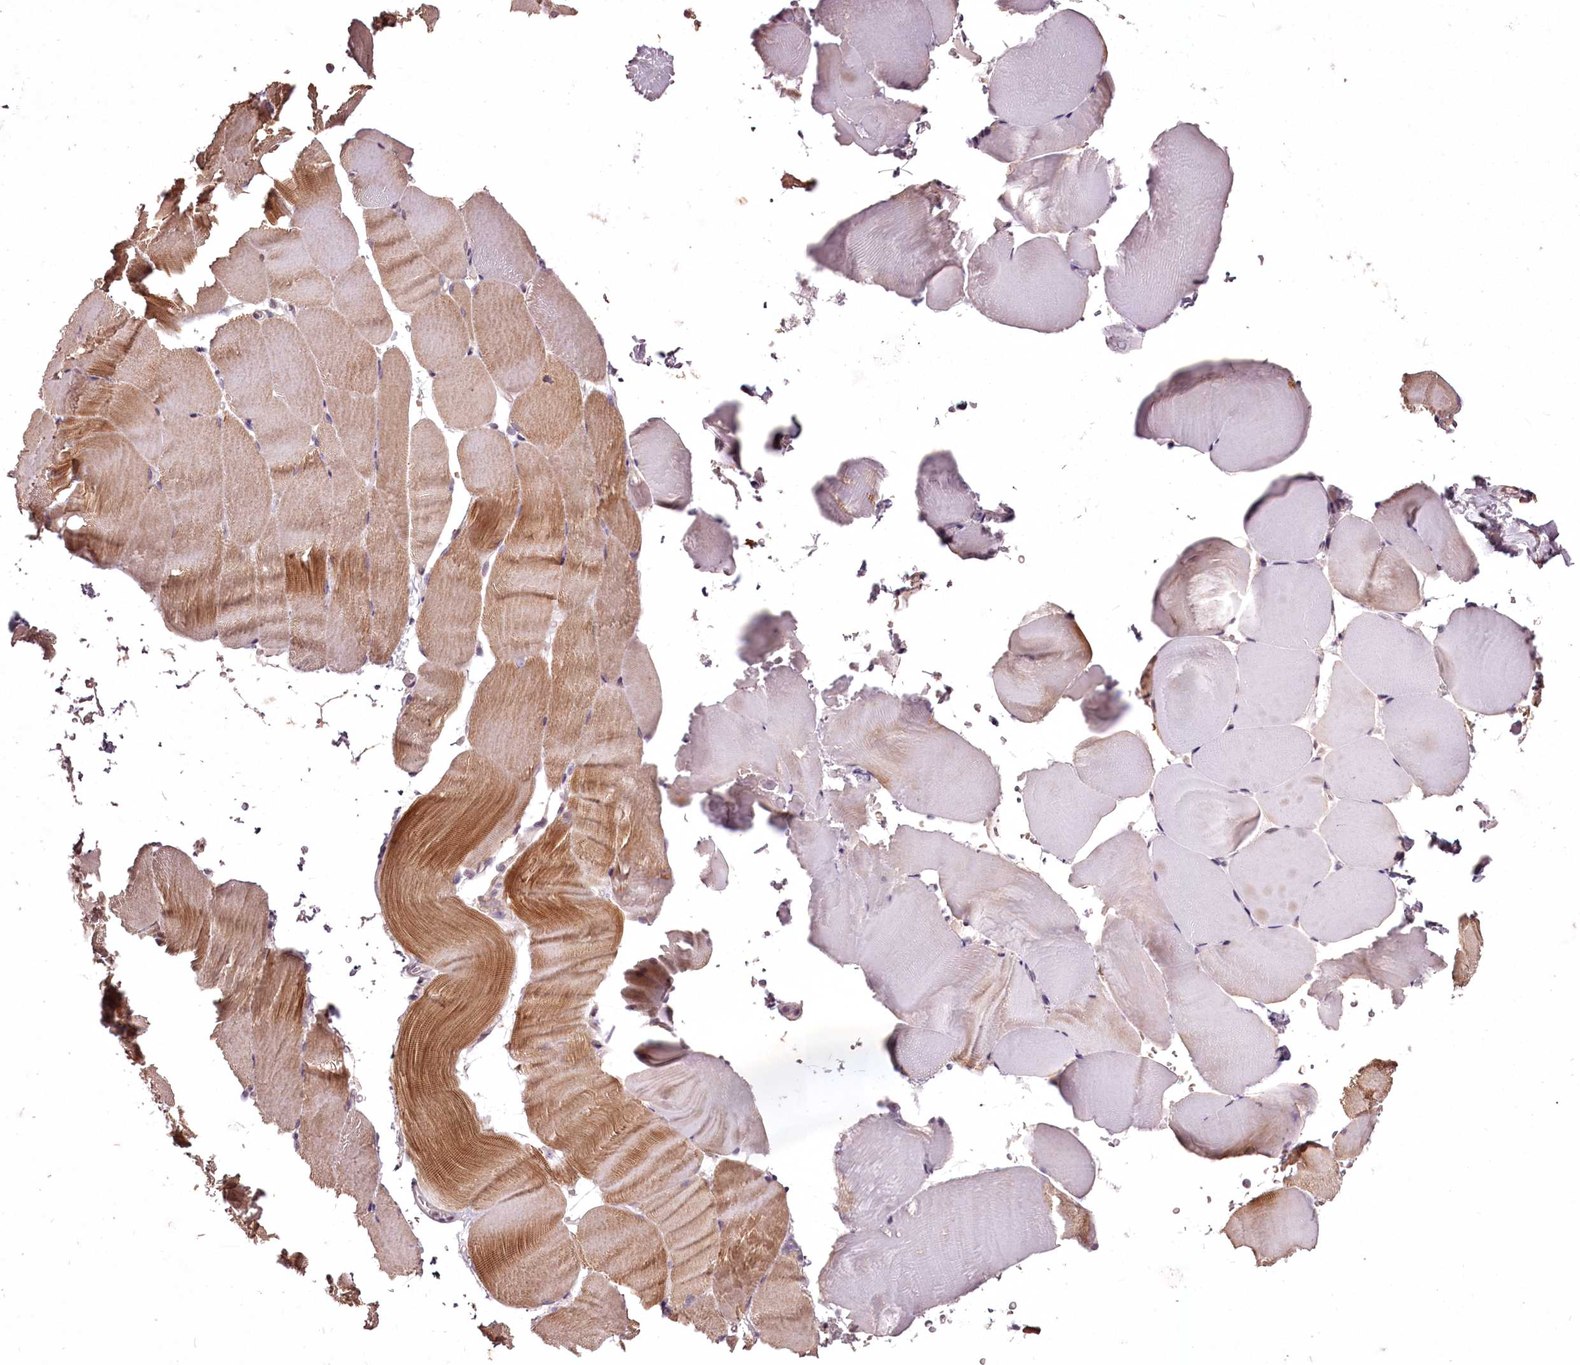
{"staining": {"intensity": "moderate", "quantity": "25%-75%", "location": "cytoplasmic/membranous"}, "tissue": "skeletal muscle", "cell_type": "Myocytes", "image_type": "normal", "snomed": [{"axis": "morphology", "description": "Normal tissue, NOS"}, {"axis": "topography", "description": "Skeletal muscle"}, {"axis": "topography", "description": "Parathyroid gland"}], "caption": "Skeletal muscle was stained to show a protein in brown. There is medium levels of moderate cytoplasmic/membranous expression in about 25%-75% of myocytes. (brown staining indicates protein expression, while blue staining denotes nuclei).", "gene": "ADRA1D", "patient": {"sex": "female", "age": 37}}